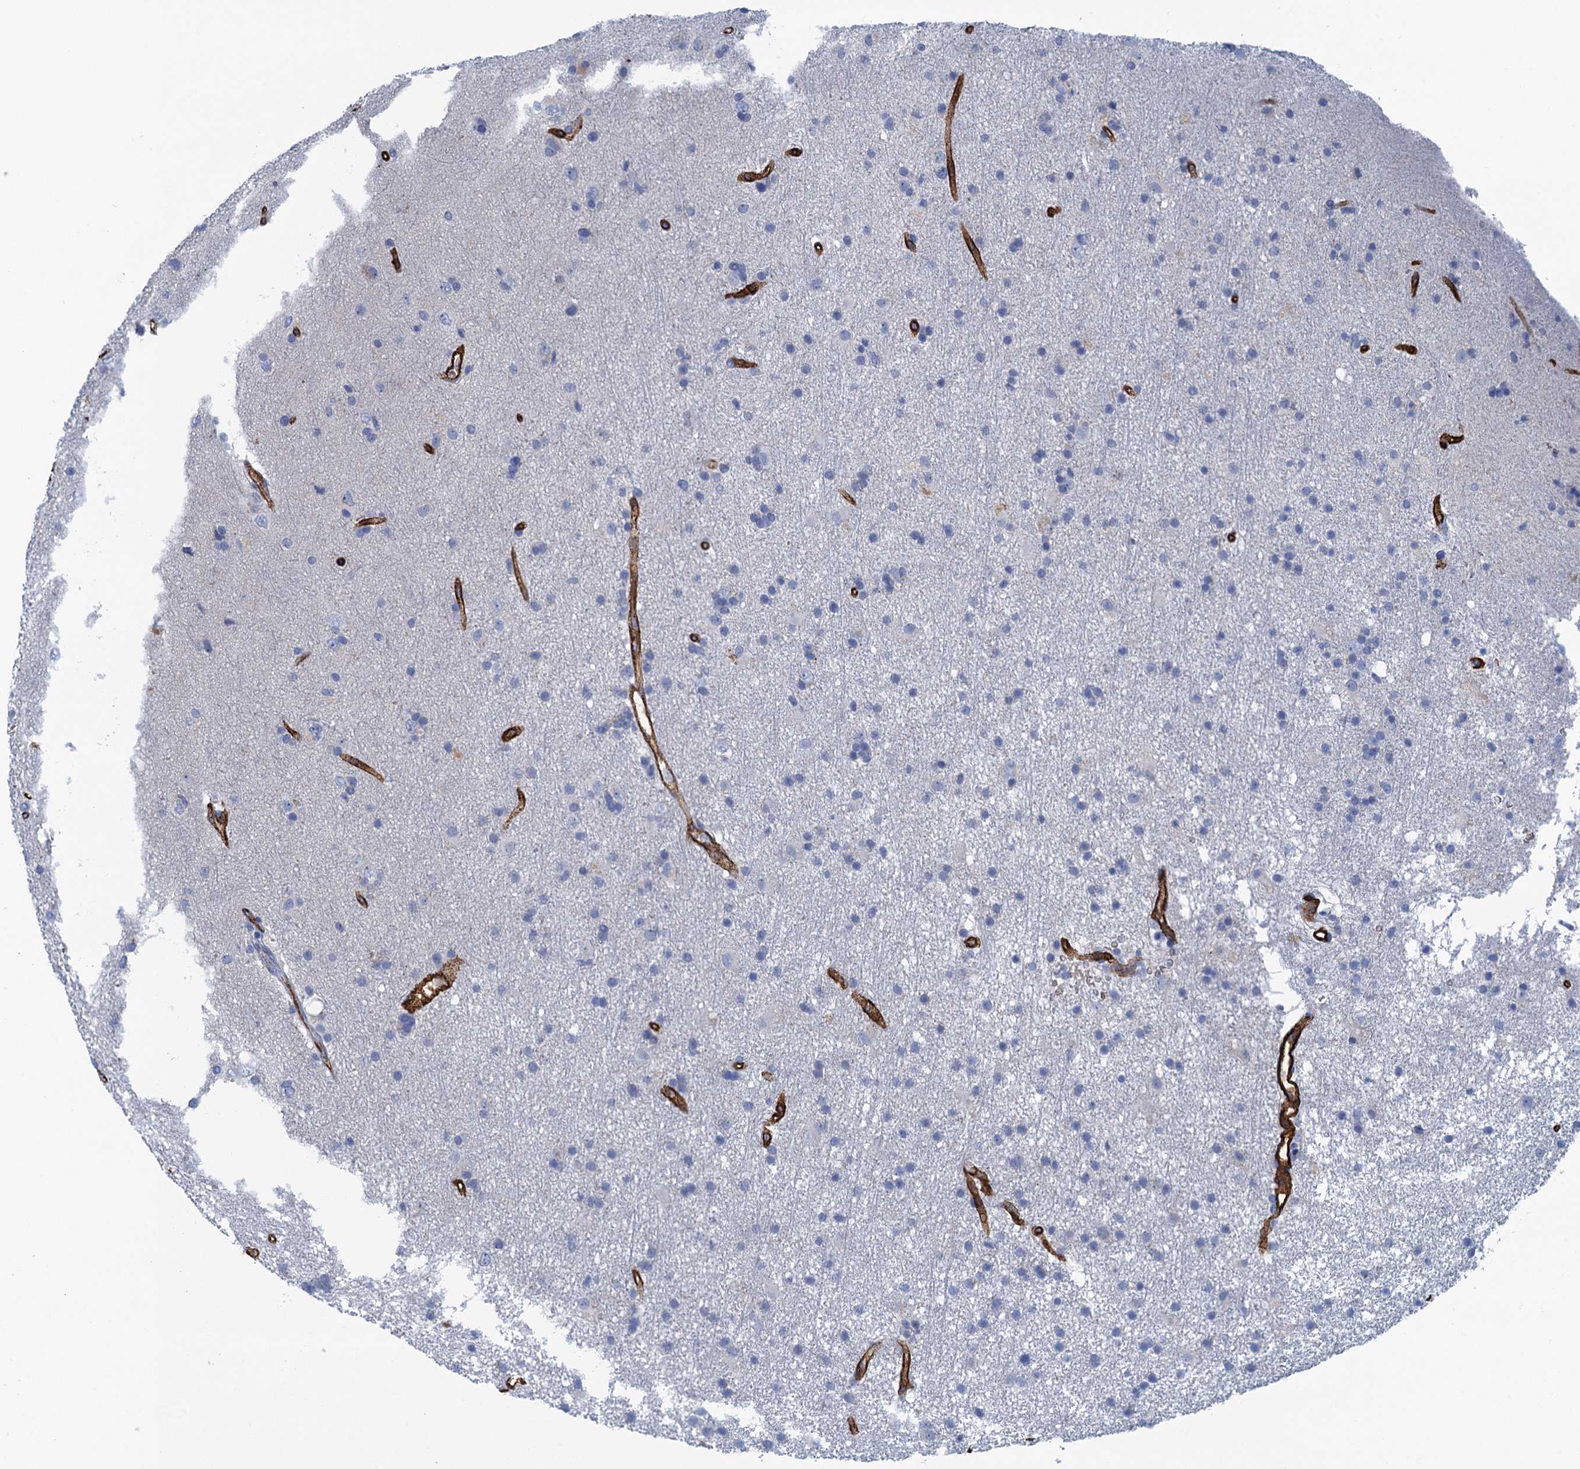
{"staining": {"intensity": "negative", "quantity": "none", "location": "none"}, "tissue": "glioma", "cell_type": "Tumor cells", "image_type": "cancer", "snomed": [{"axis": "morphology", "description": "Glioma, malignant, High grade"}, {"axis": "topography", "description": "Brain"}], "caption": "Immunohistochemical staining of glioma exhibits no significant staining in tumor cells.", "gene": "MYADML2", "patient": {"sex": "male", "age": 77}}